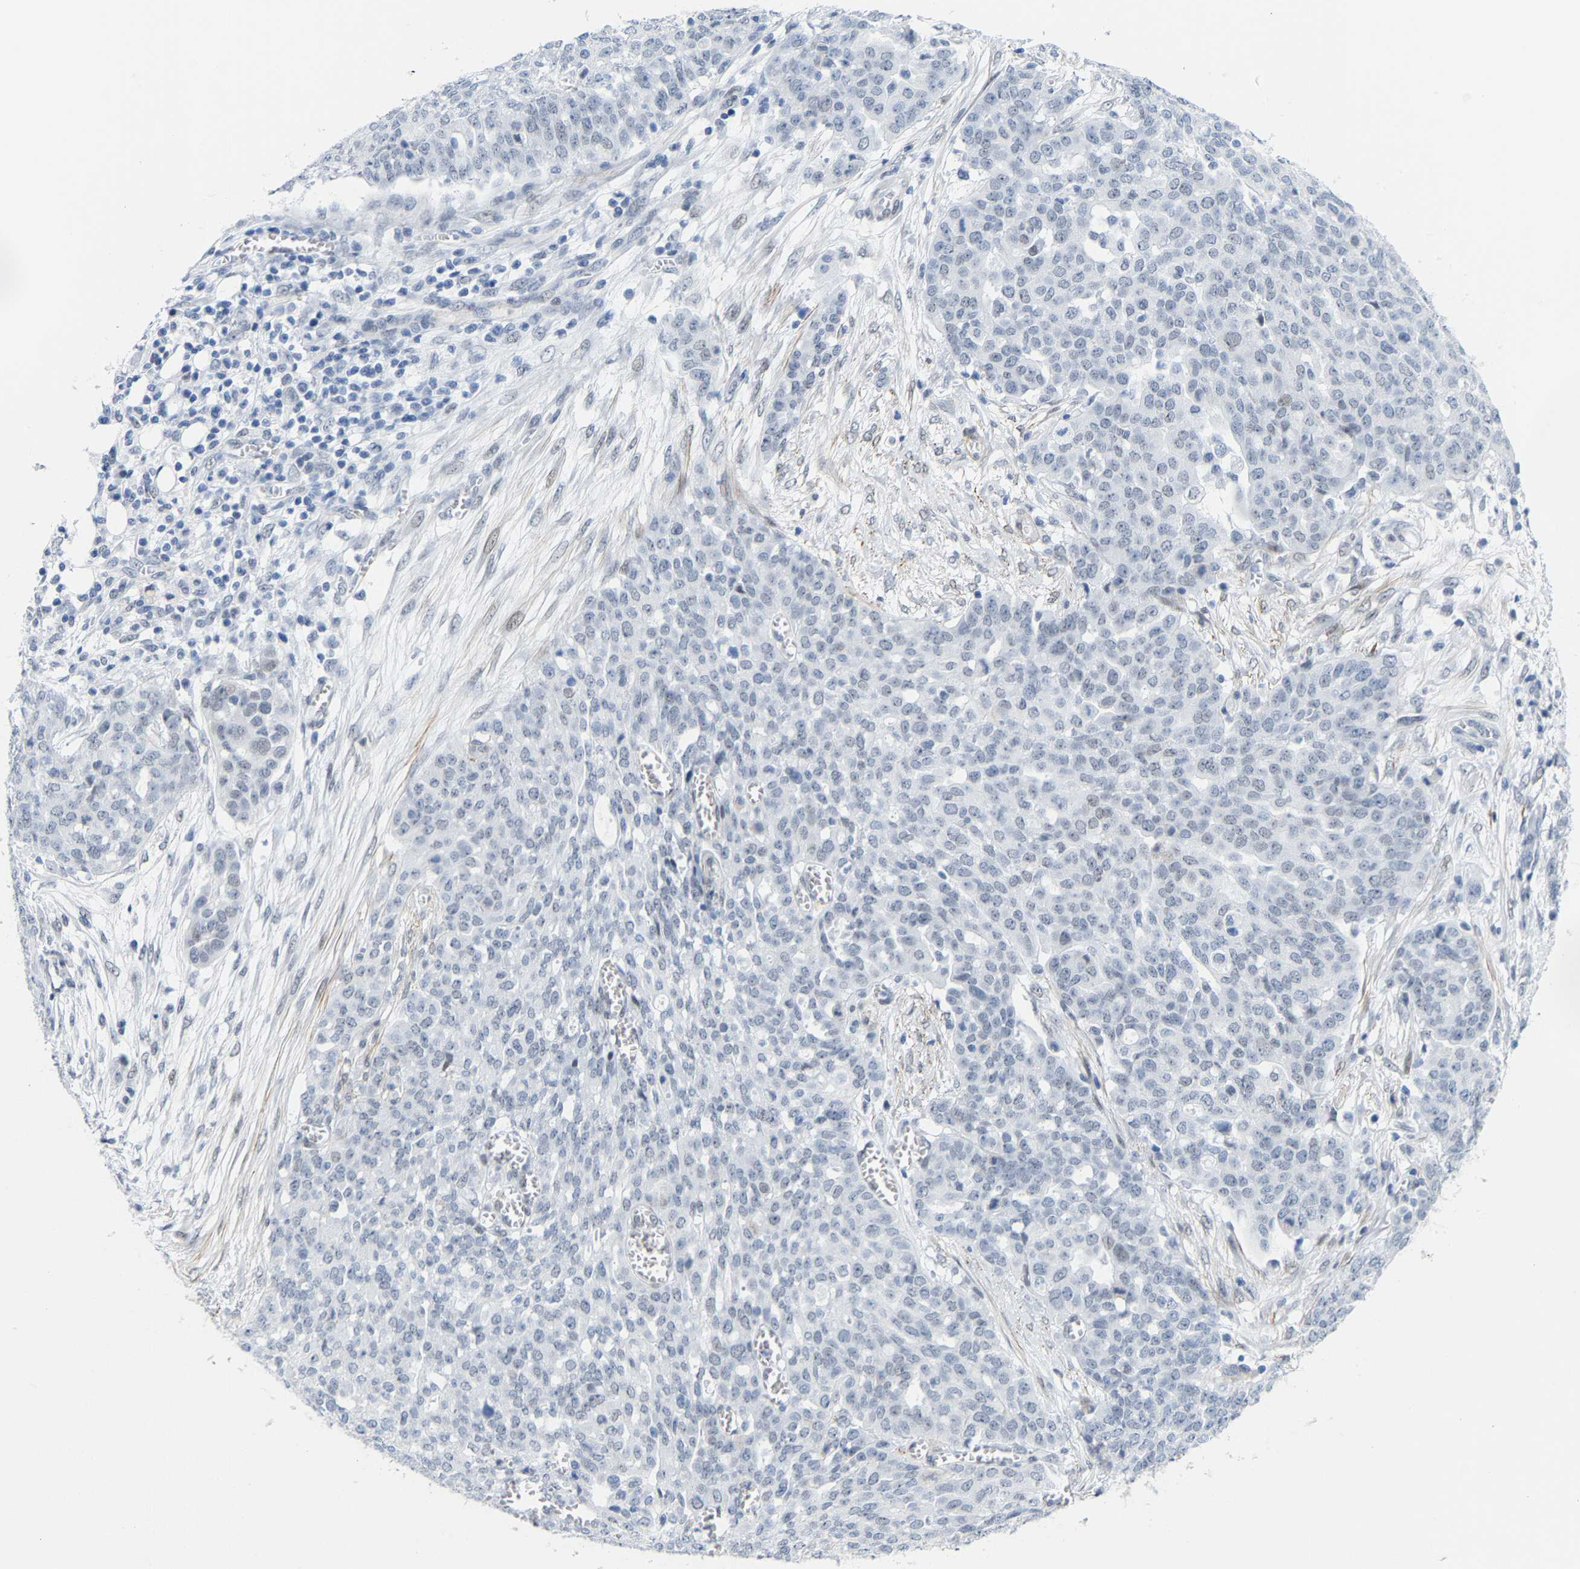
{"staining": {"intensity": "negative", "quantity": "none", "location": "none"}, "tissue": "ovarian cancer", "cell_type": "Tumor cells", "image_type": "cancer", "snomed": [{"axis": "morphology", "description": "Cystadenocarcinoma, serous, NOS"}, {"axis": "topography", "description": "Soft tissue"}, {"axis": "topography", "description": "Ovary"}], "caption": "IHC image of neoplastic tissue: serous cystadenocarcinoma (ovarian) stained with DAB (3,3'-diaminobenzidine) shows no significant protein staining in tumor cells. (Immunohistochemistry, brightfield microscopy, high magnification).", "gene": "FAM180A", "patient": {"sex": "female", "age": 57}}